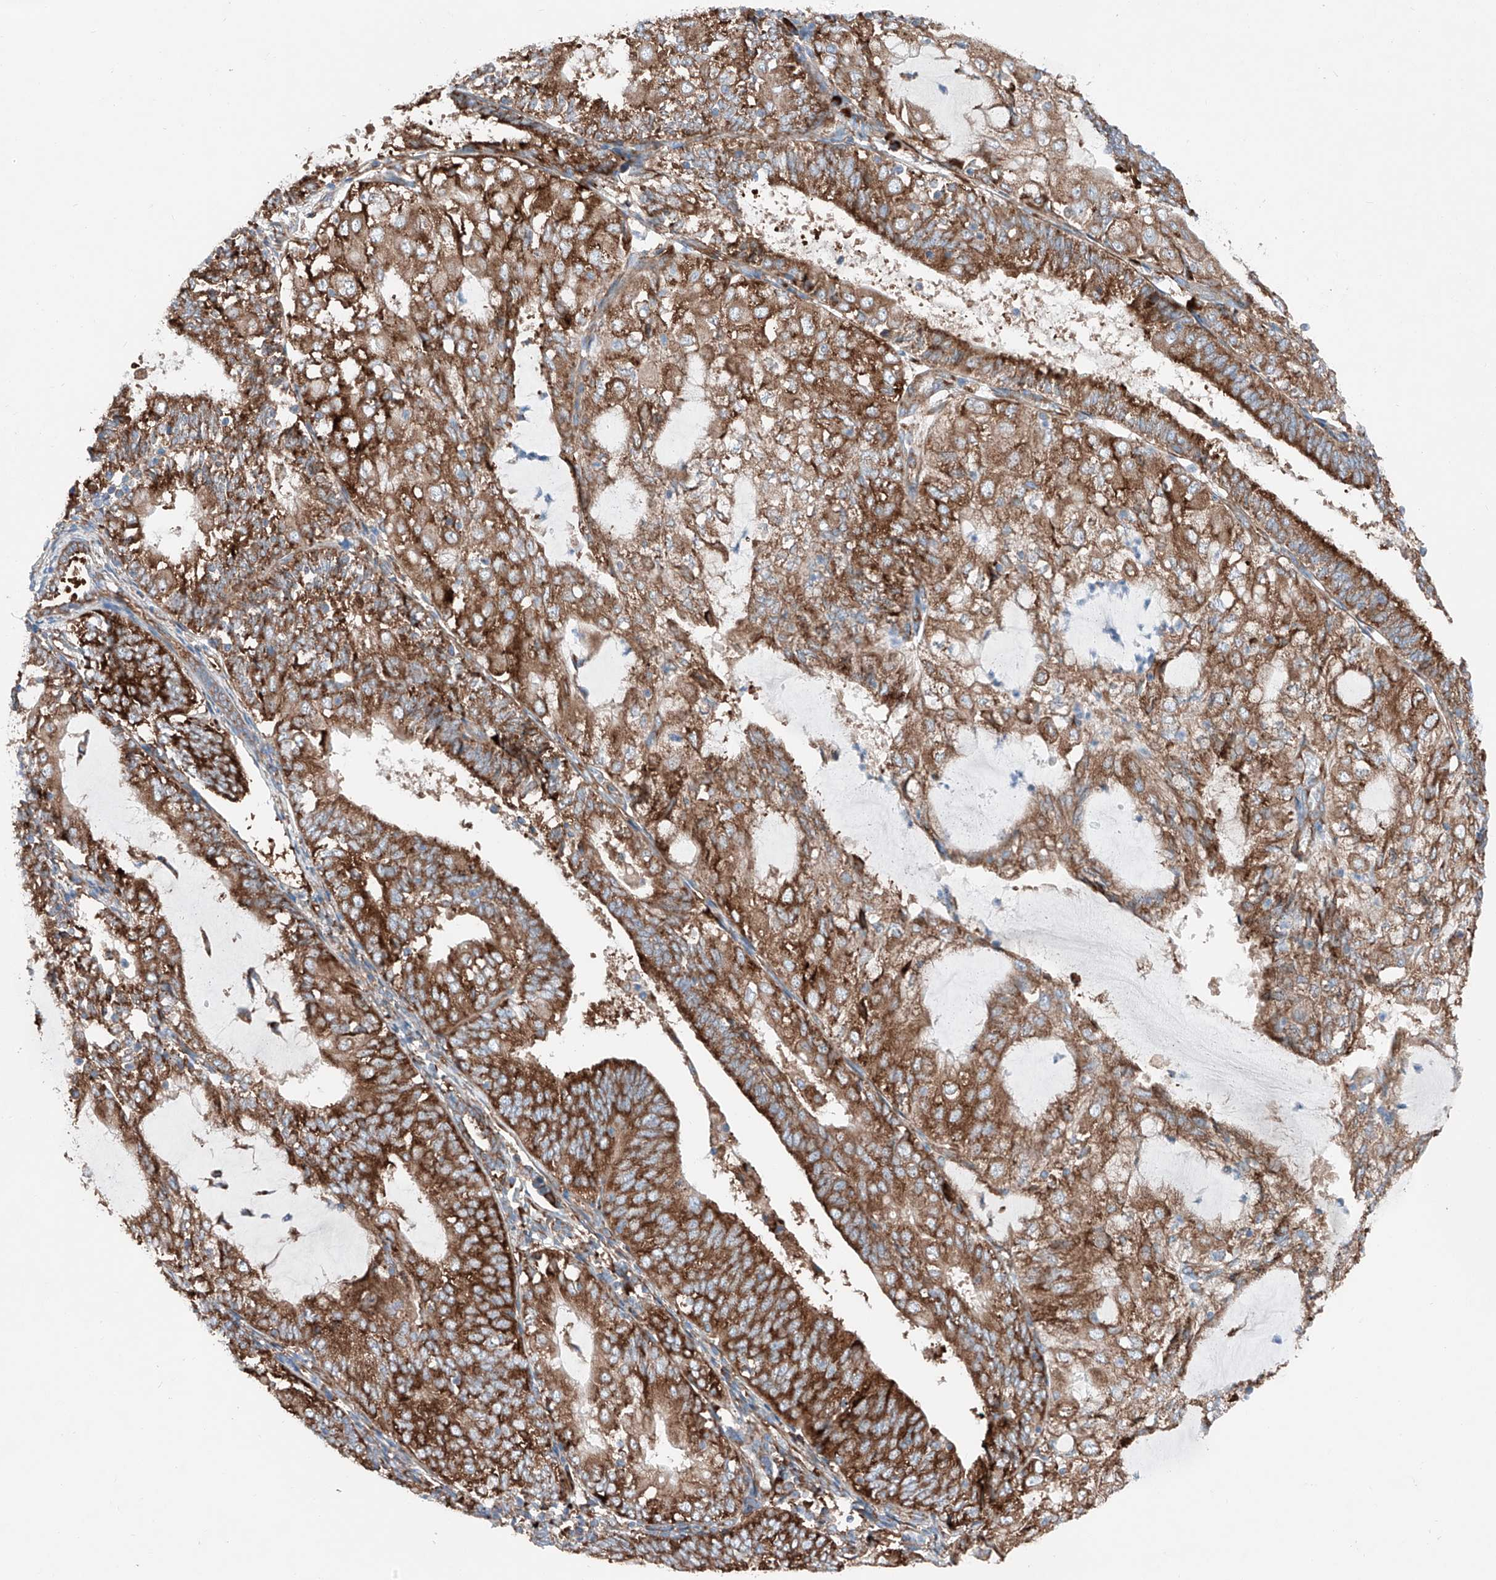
{"staining": {"intensity": "strong", "quantity": ">75%", "location": "cytoplasmic/membranous"}, "tissue": "endometrial cancer", "cell_type": "Tumor cells", "image_type": "cancer", "snomed": [{"axis": "morphology", "description": "Adenocarcinoma, NOS"}, {"axis": "topography", "description": "Endometrium"}], "caption": "Immunohistochemistry staining of endometrial cancer, which displays high levels of strong cytoplasmic/membranous positivity in approximately >75% of tumor cells indicating strong cytoplasmic/membranous protein staining. The staining was performed using DAB (brown) for protein detection and nuclei were counterstained in hematoxylin (blue).", "gene": "CRELD1", "patient": {"sex": "female", "age": 81}}